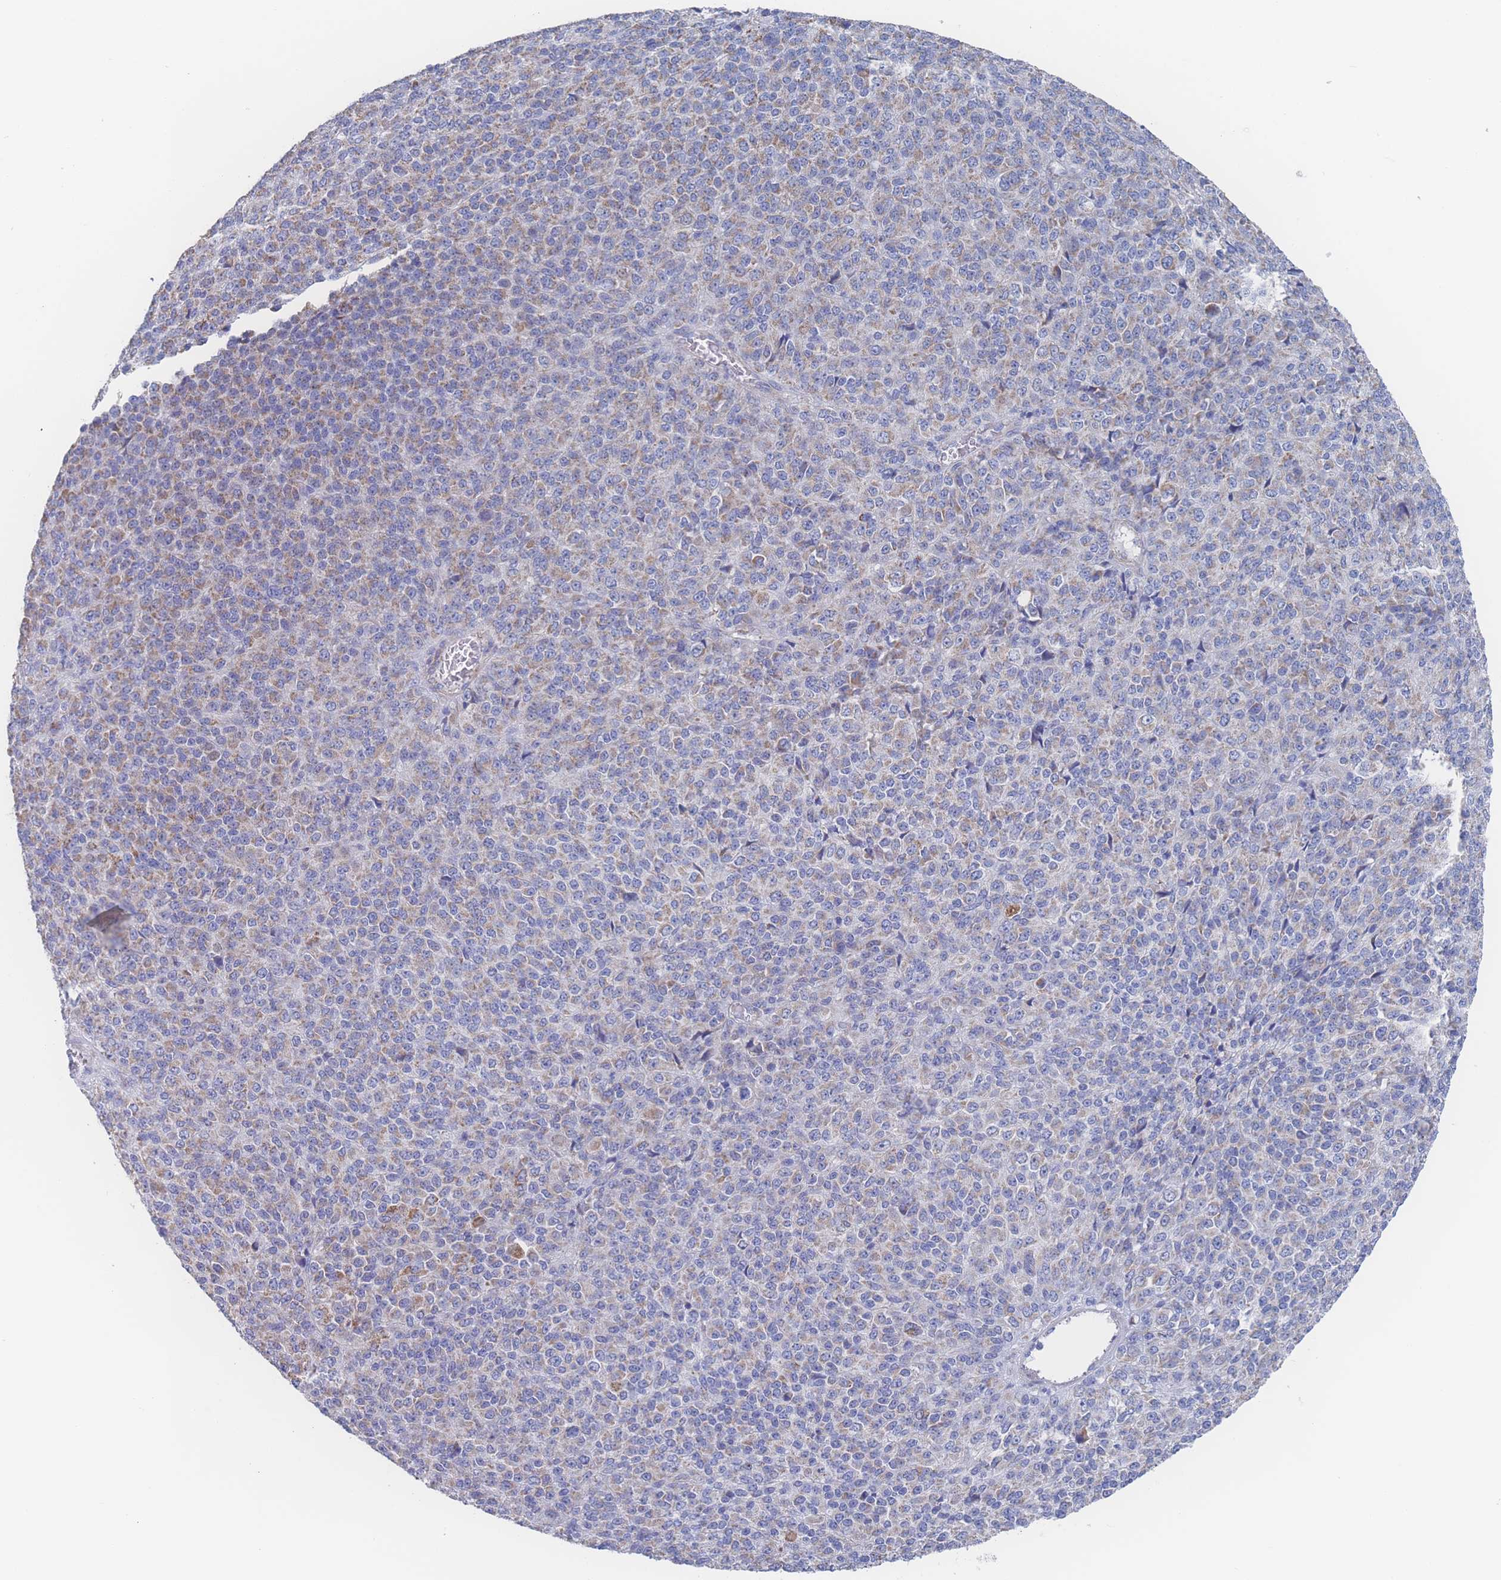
{"staining": {"intensity": "moderate", "quantity": "25%-75%", "location": "cytoplasmic/membranous"}, "tissue": "melanoma", "cell_type": "Tumor cells", "image_type": "cancer", "snomed": [{"axis": "morphology", "description": "Malignant melanoma, Metastatic site"}, {"axis": "topography", "description": "Brain"}], "caption": "IHC histopathology image of neoplastic tissue: human malignant melanoma (metastatic site) stained using immunohistochemistry (IHC) reveals medium levels of moderate protein expression localized specifically in the cytoplasmic/membranous of tumor cells, appearing as a cytoplasmic/membranous brown color.", "gene": "SNPH", "patient": {"sex": "female", "age": 56}}